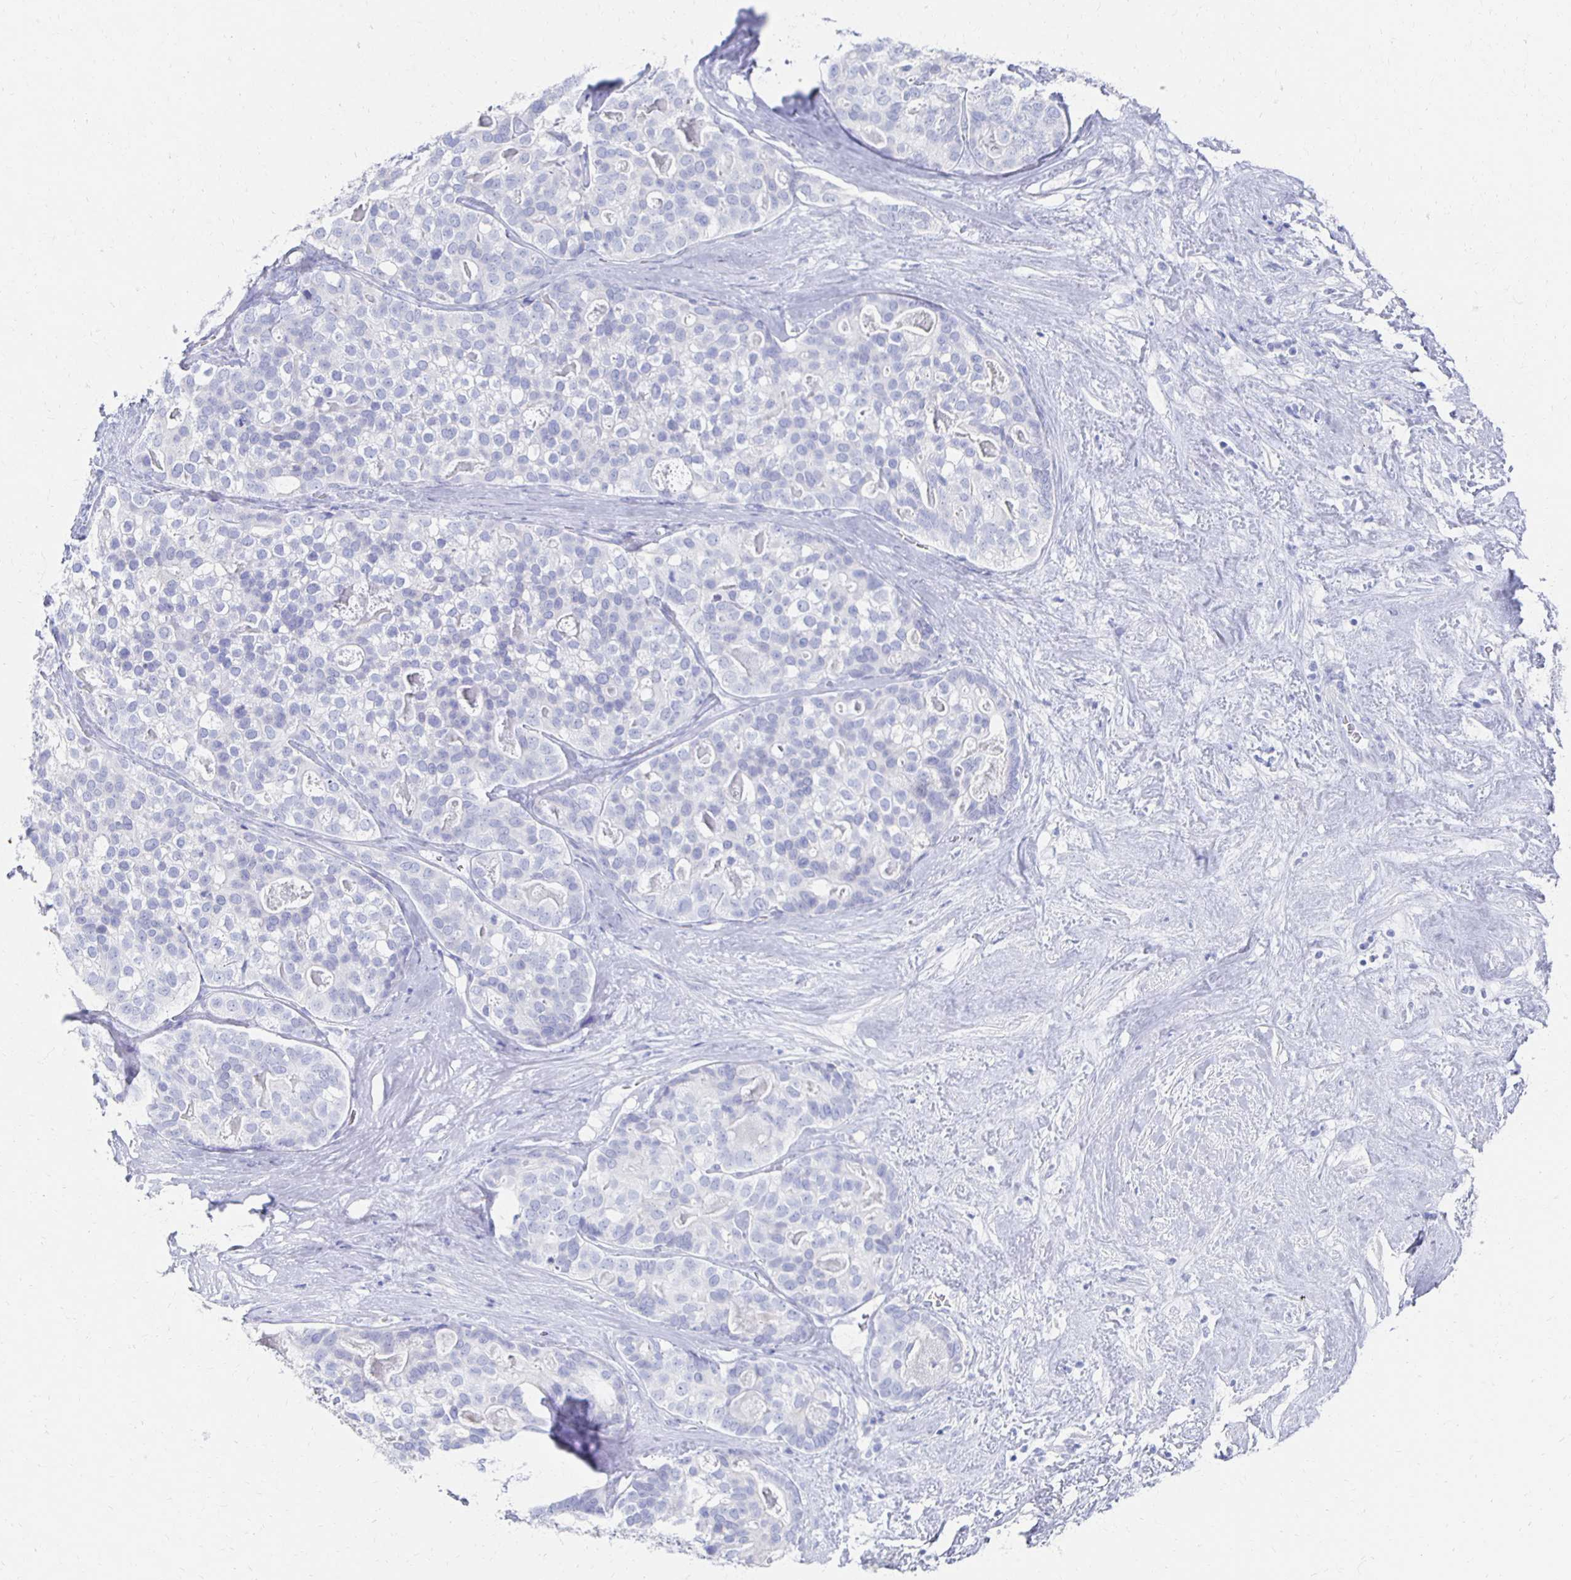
{"staining": {"intensity": "negative", "quantity": "none", "location": "none"}, "tissue": "liver cancer", "cell_type": "Tumor cells", "image_type": "cancer", "snomed": [{"axis": "morphology", "description": "Cholangiocarcinoma"}, {"axis": "topography", "description": "Liver"}], "caption": "There is no significant expression in tumor cells of liver cancer.", "gene": "PRDM7", "patient": {"sex": "male", "age": 56}}